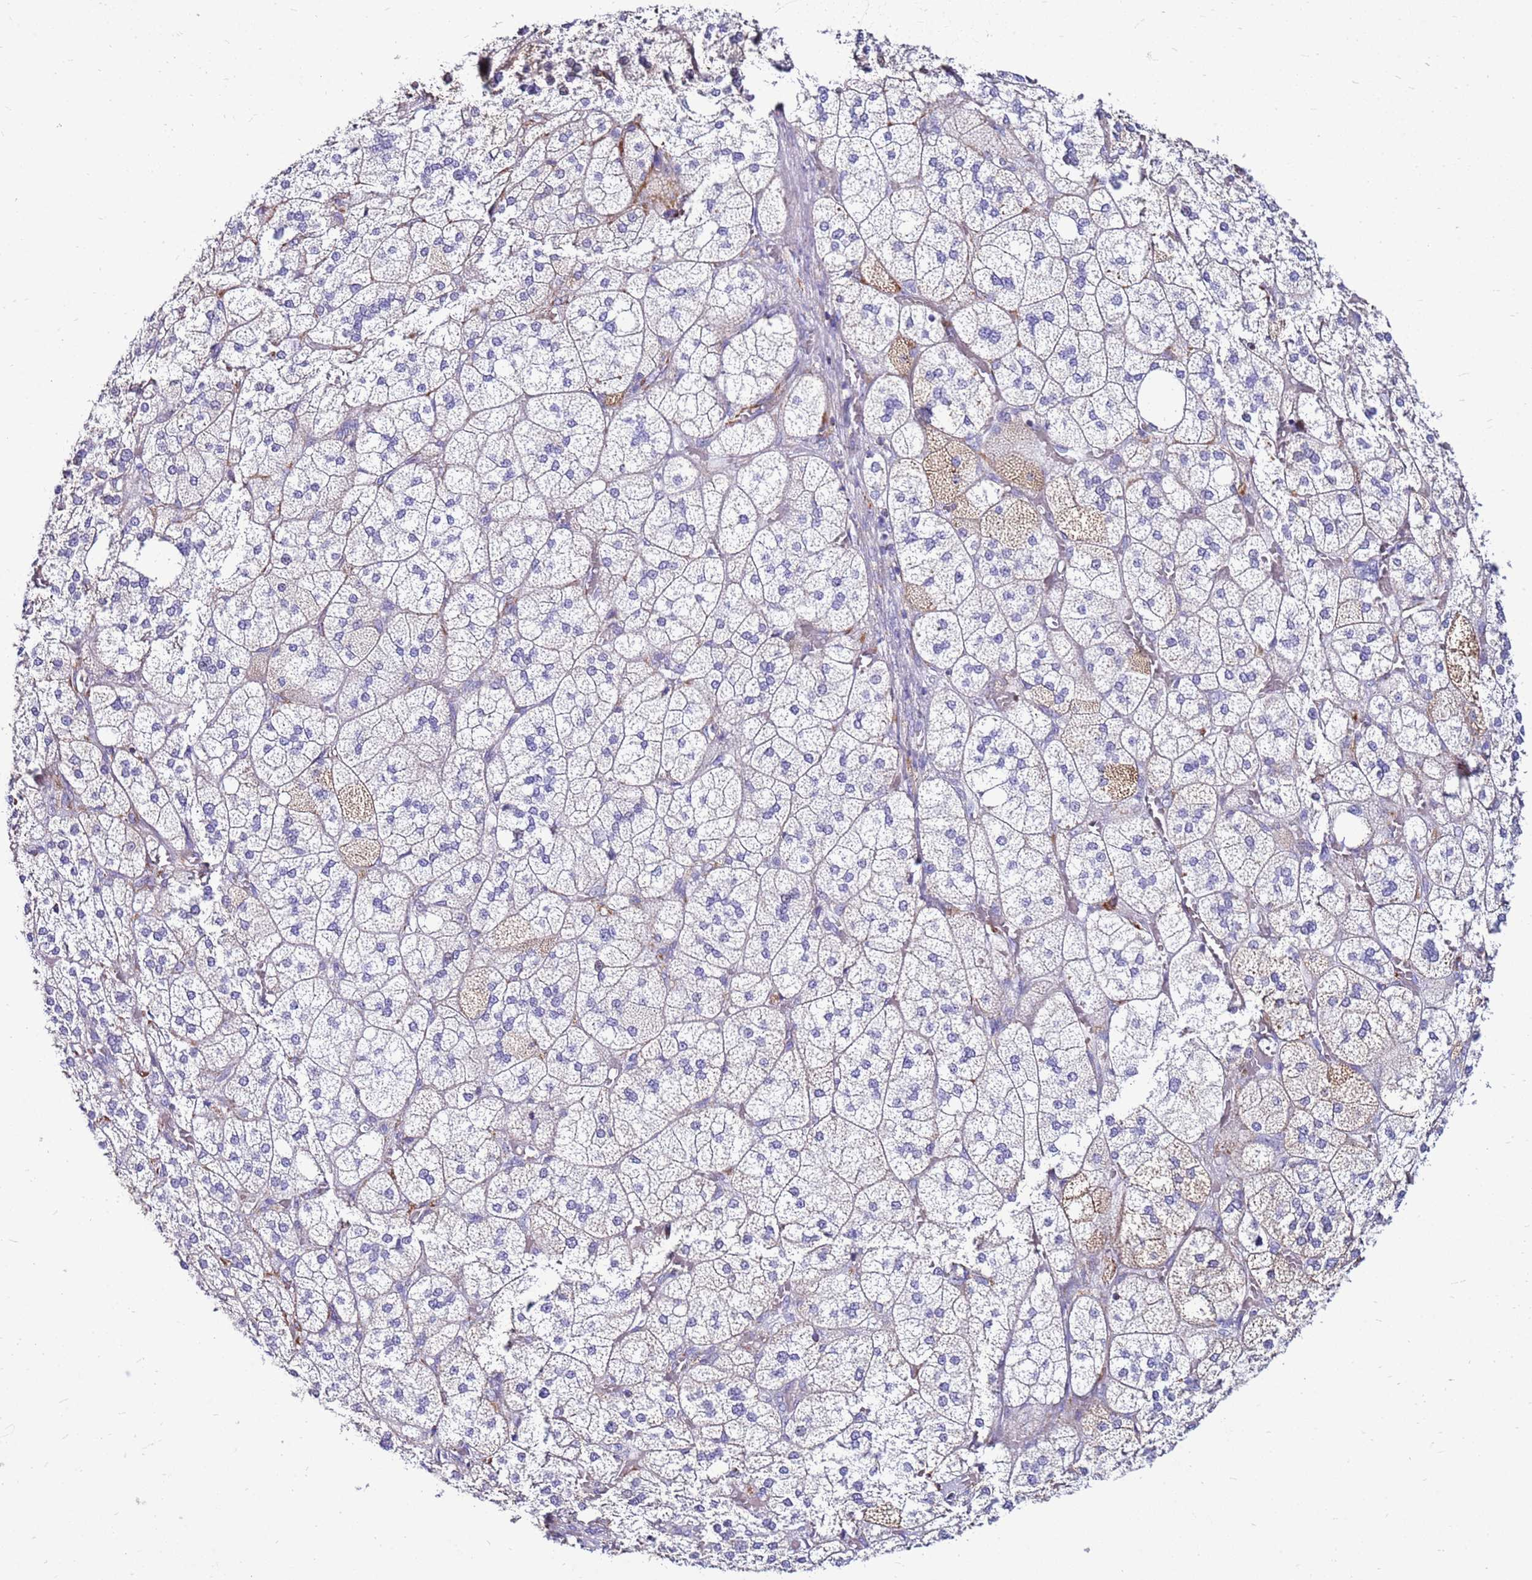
{"staining": {"intensity": "moderate", "quantity": "25%-75%", "location": "cytoplasmic/membranous"}, "tissue": "adrenal gland", "cell_type": "Glandular cells", "image_type": "normal", "snomed": [{"axis": "morphology", "description": "Normal tissue, NOS"}, {"axis": "topography", "description": "Adrenal gland"}], "caption": "Normal adrenal gland exhibits moderate cytoplasmic/membranous expression in approximately 25%-75% of glandular cells, visualized by immunohistochemistry.", "gene": "IGF1R", "patient": {"sex": "male", "age": 61}}